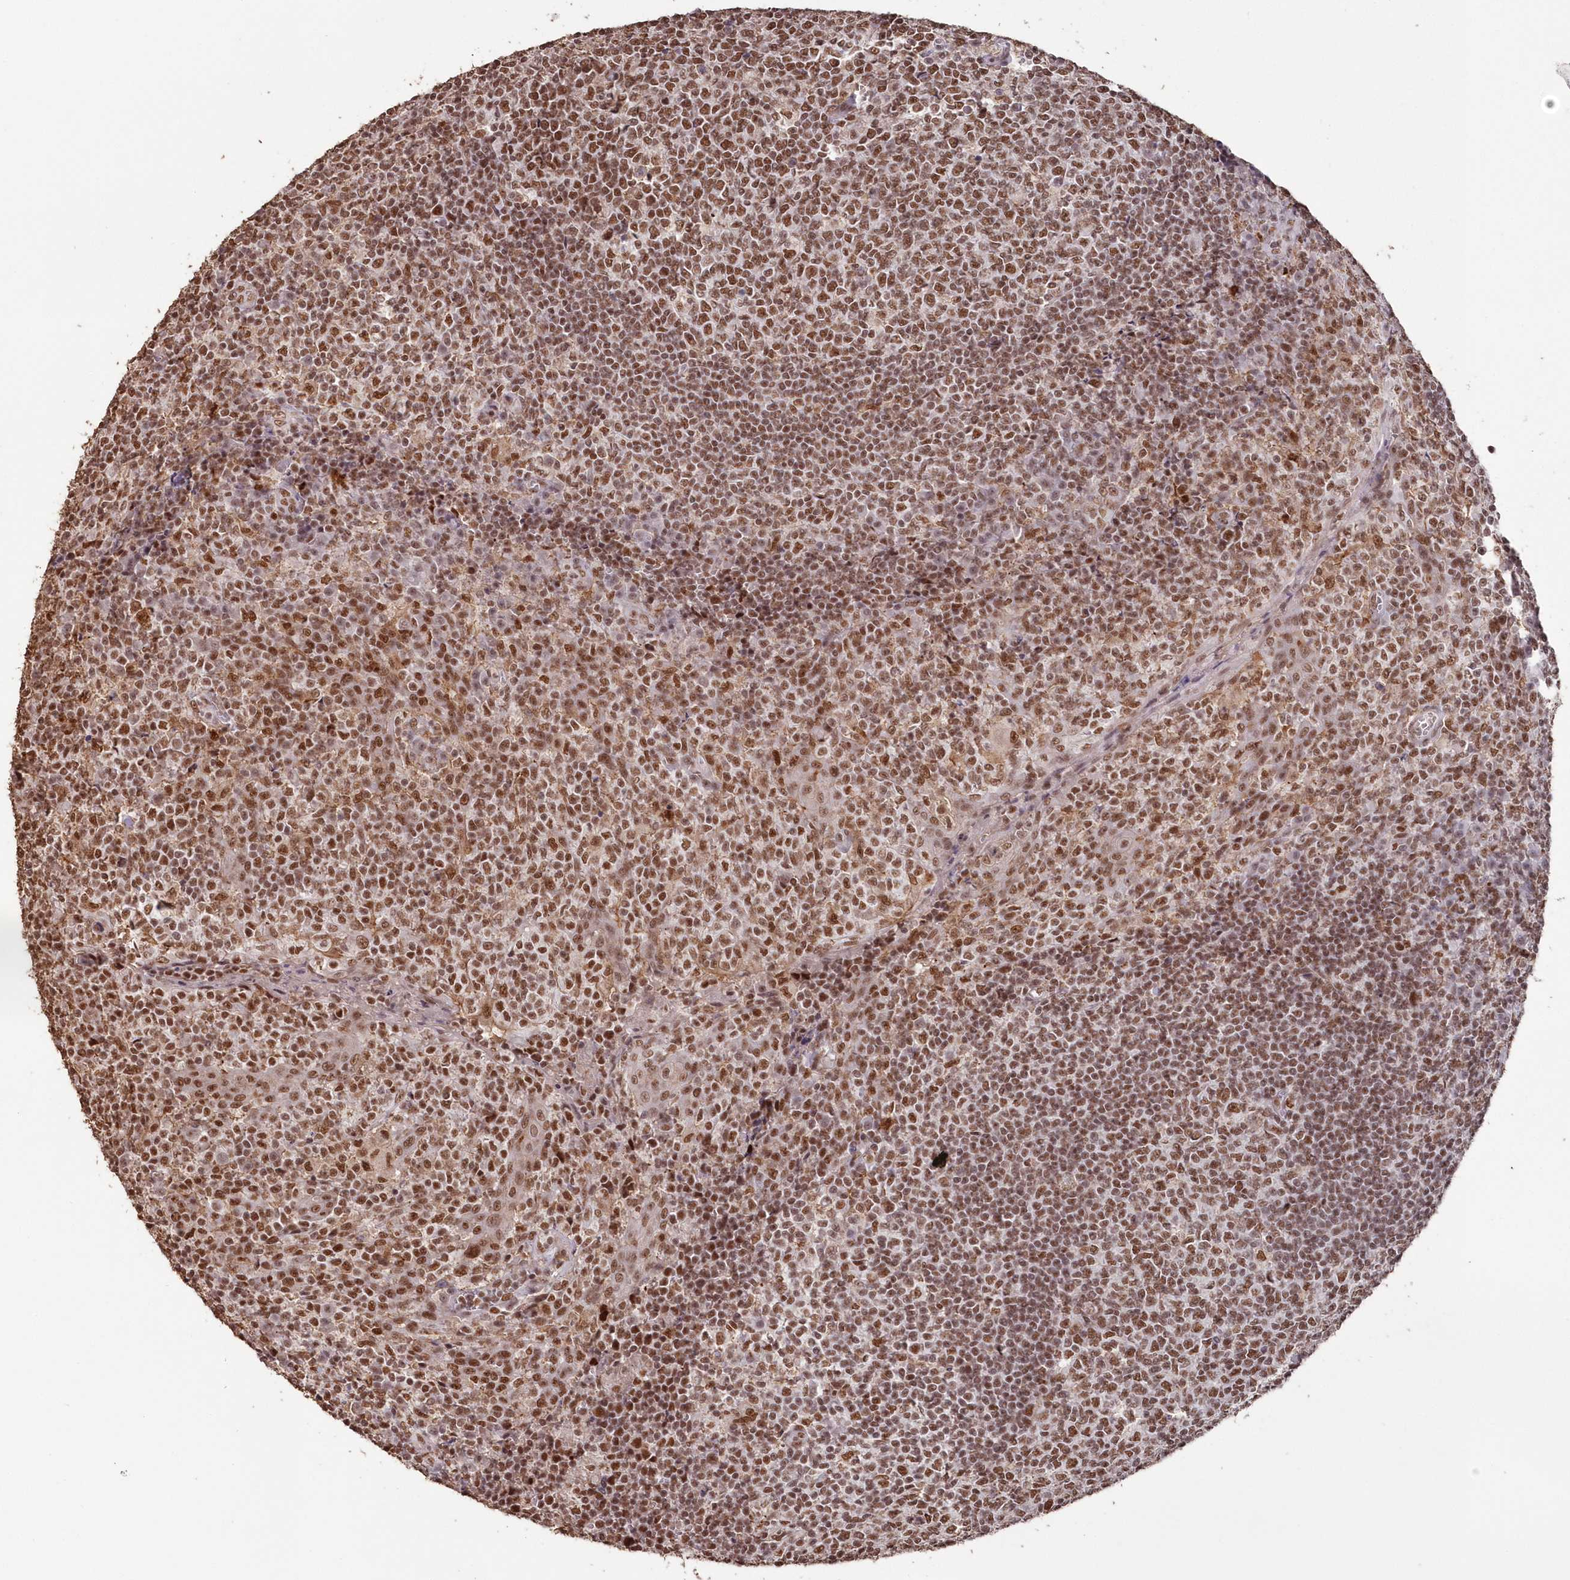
{"staining": {"intensity": "moderate", "quantity": ">75%", "location": "nuclear"}, "tissue": "tonsil", "cell_type": "Germinal center cells", "image_type": "normal", "snomed": [{"axis": "morphology", "description": "Normal tissue, NOS"}, {"axis": "topography", "description": "Tonsil"}], "caption": "Tonsil stained with a brown dye demonstrates moderate nuclear positive expression in about >75% of germinal center cells.", "gene": "PDS5A", "patient": {"sex": "female", "age": 19}}